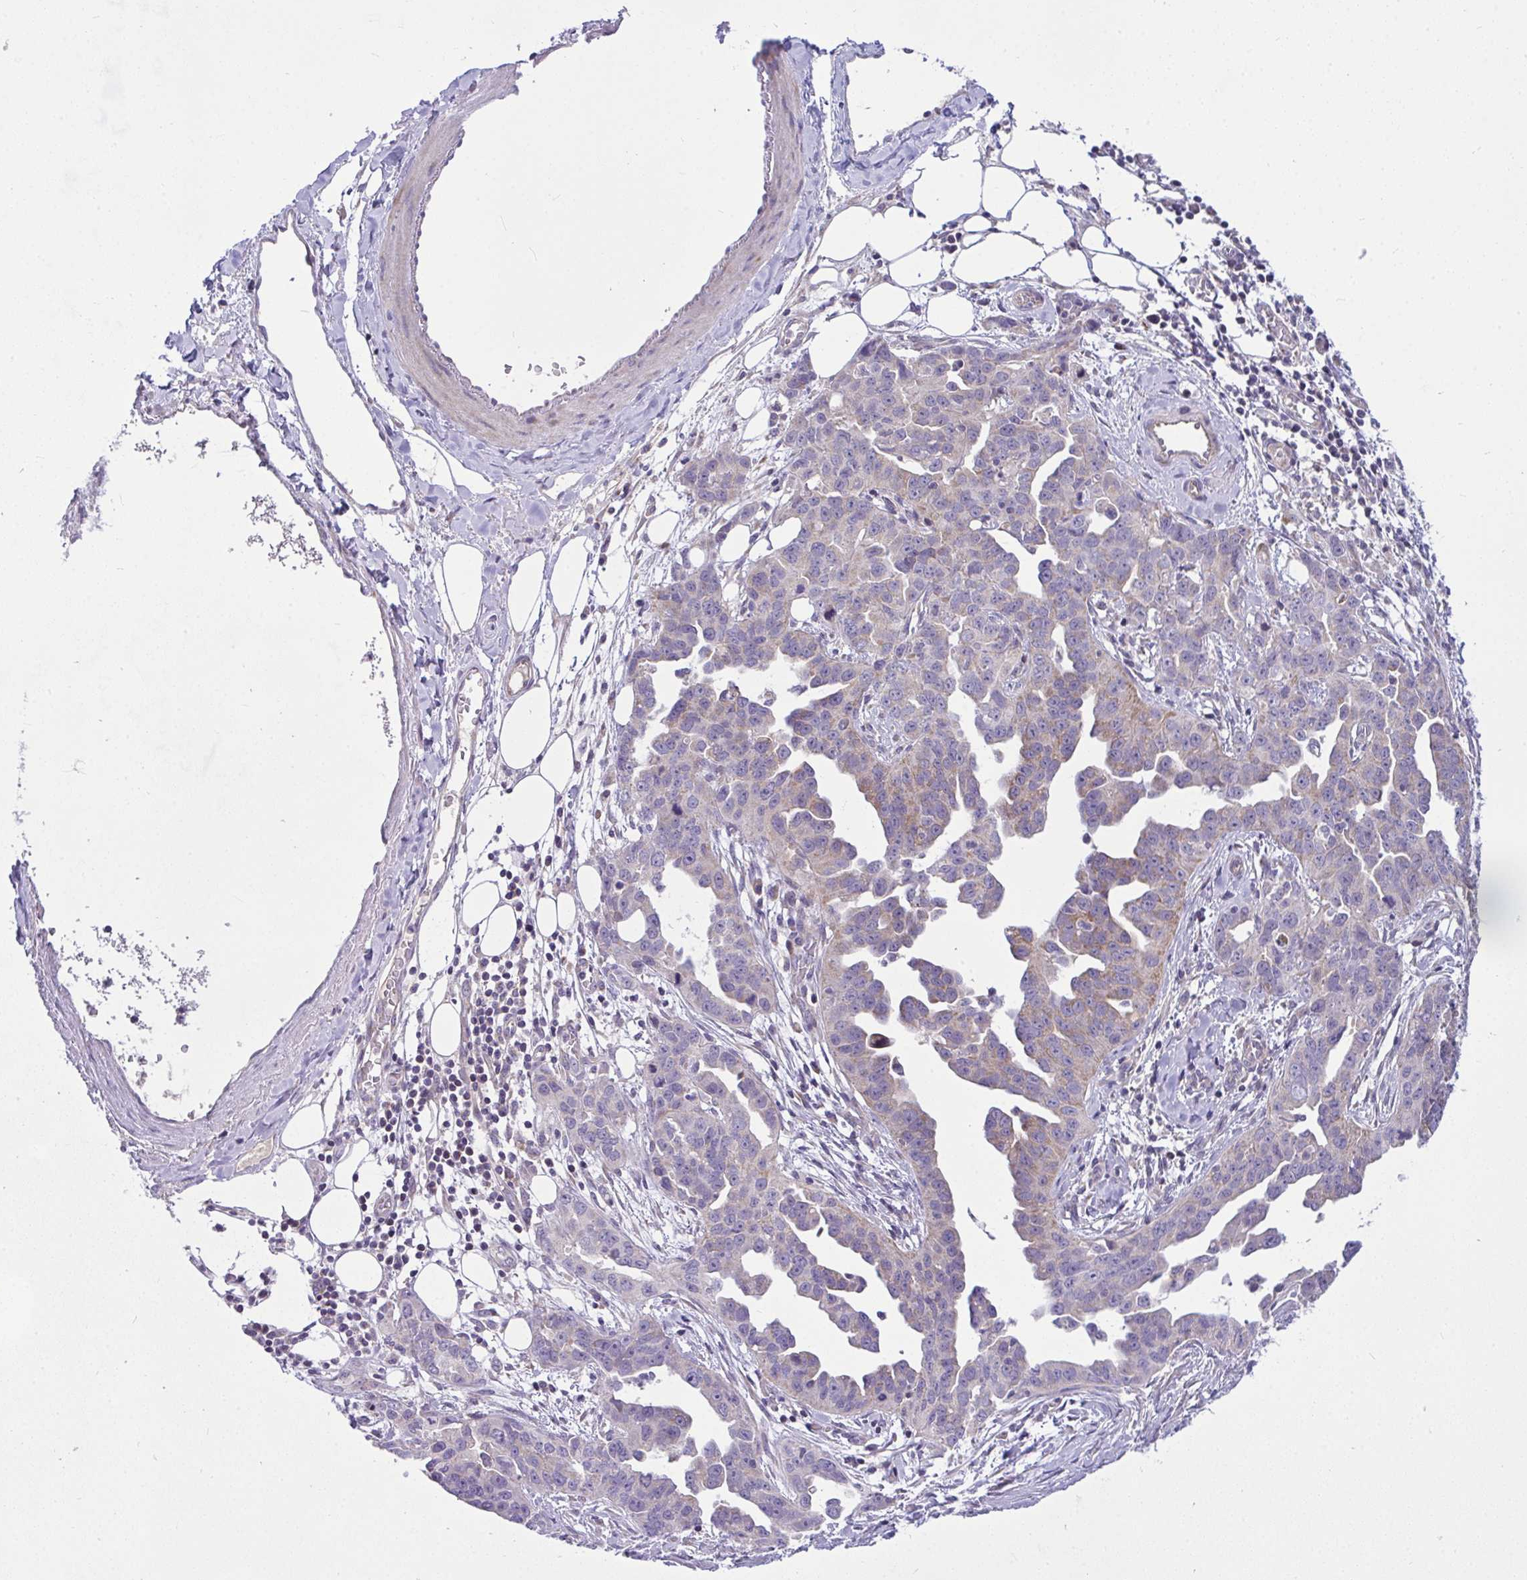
{"staining": {"intensity": "weak", "quantity": "<25%", "location": "cytoplasmic/membranous"}, "tissue": "ovarian cancer", "cell_type": "Tumor cells", "image_type": "cancer", "snomed": [{"axis": "morphology", "description": "Cystadenocarcinoma, serous, NOS"}, {"axis": "topography", "description": "Ovary"}], "caption": "DAB (3,3'-diaminobenzidine) immunohistochemical staining of ovarian cancer (serous cystadenocarcinoma) reveals no significant staining in tumor cells.", "gene": "CEP63", "patient": {"sex": "female", "age": 75}}